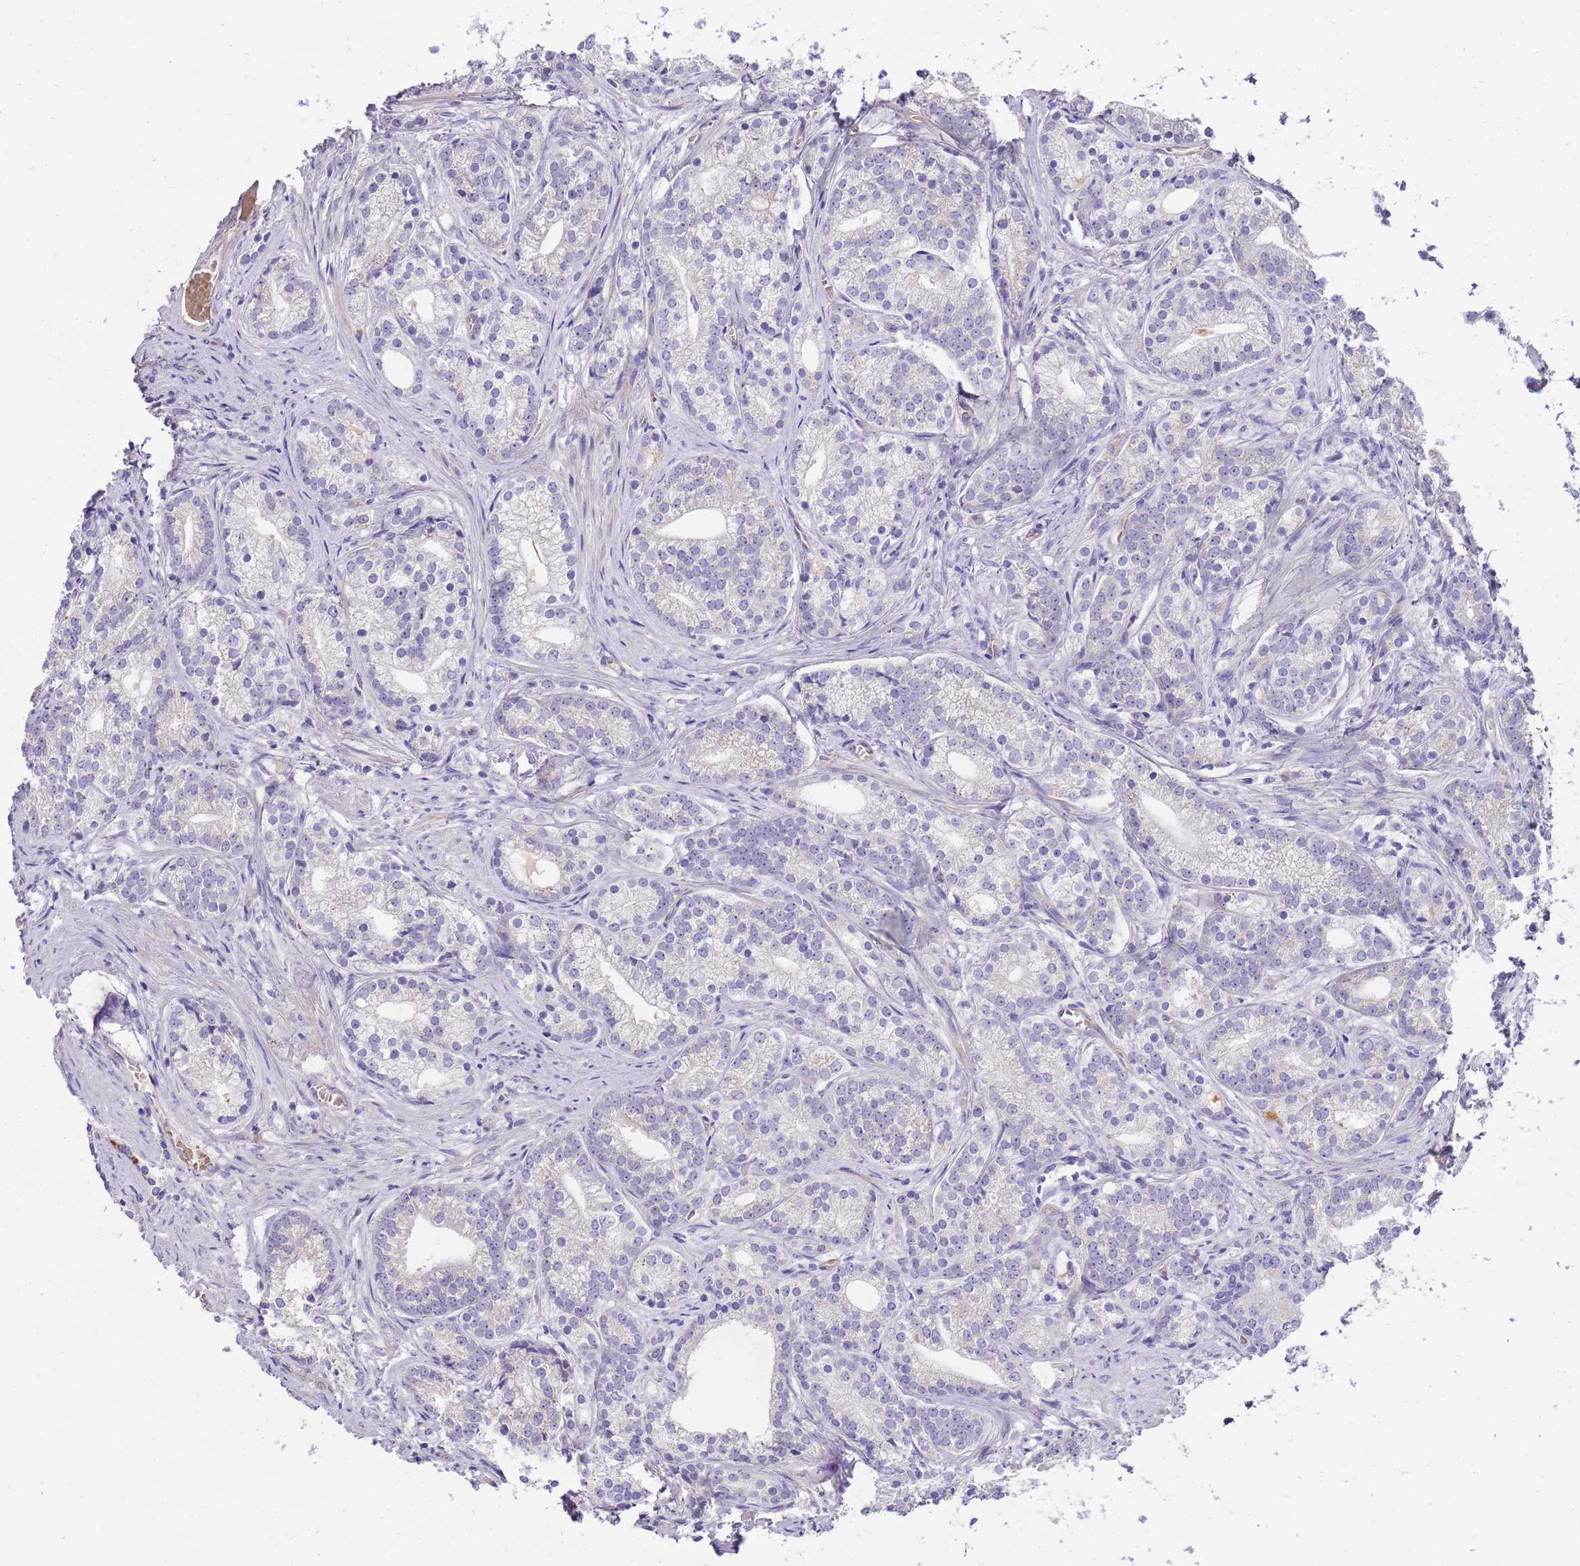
{"staining": {"intensity": "negative", "quantity": "none", "location": "none"}, "tissue": "prostate cancer", "cell_type": "Tumor cells", "image_type": "cancer", "snomed": [{"axis": "morphology", "description": "Adenocarcinoma, Low grade"}, {"axis": "topography", "description": "Prostate"}], "caption": "Human prostate adenocarcinoma (low-grade) stained for a protein using immunohistochemistry exhibits no expression in tumor cells.", "gene": "RIPPLY2", "patient": {"sex": "male", "age": 71}}